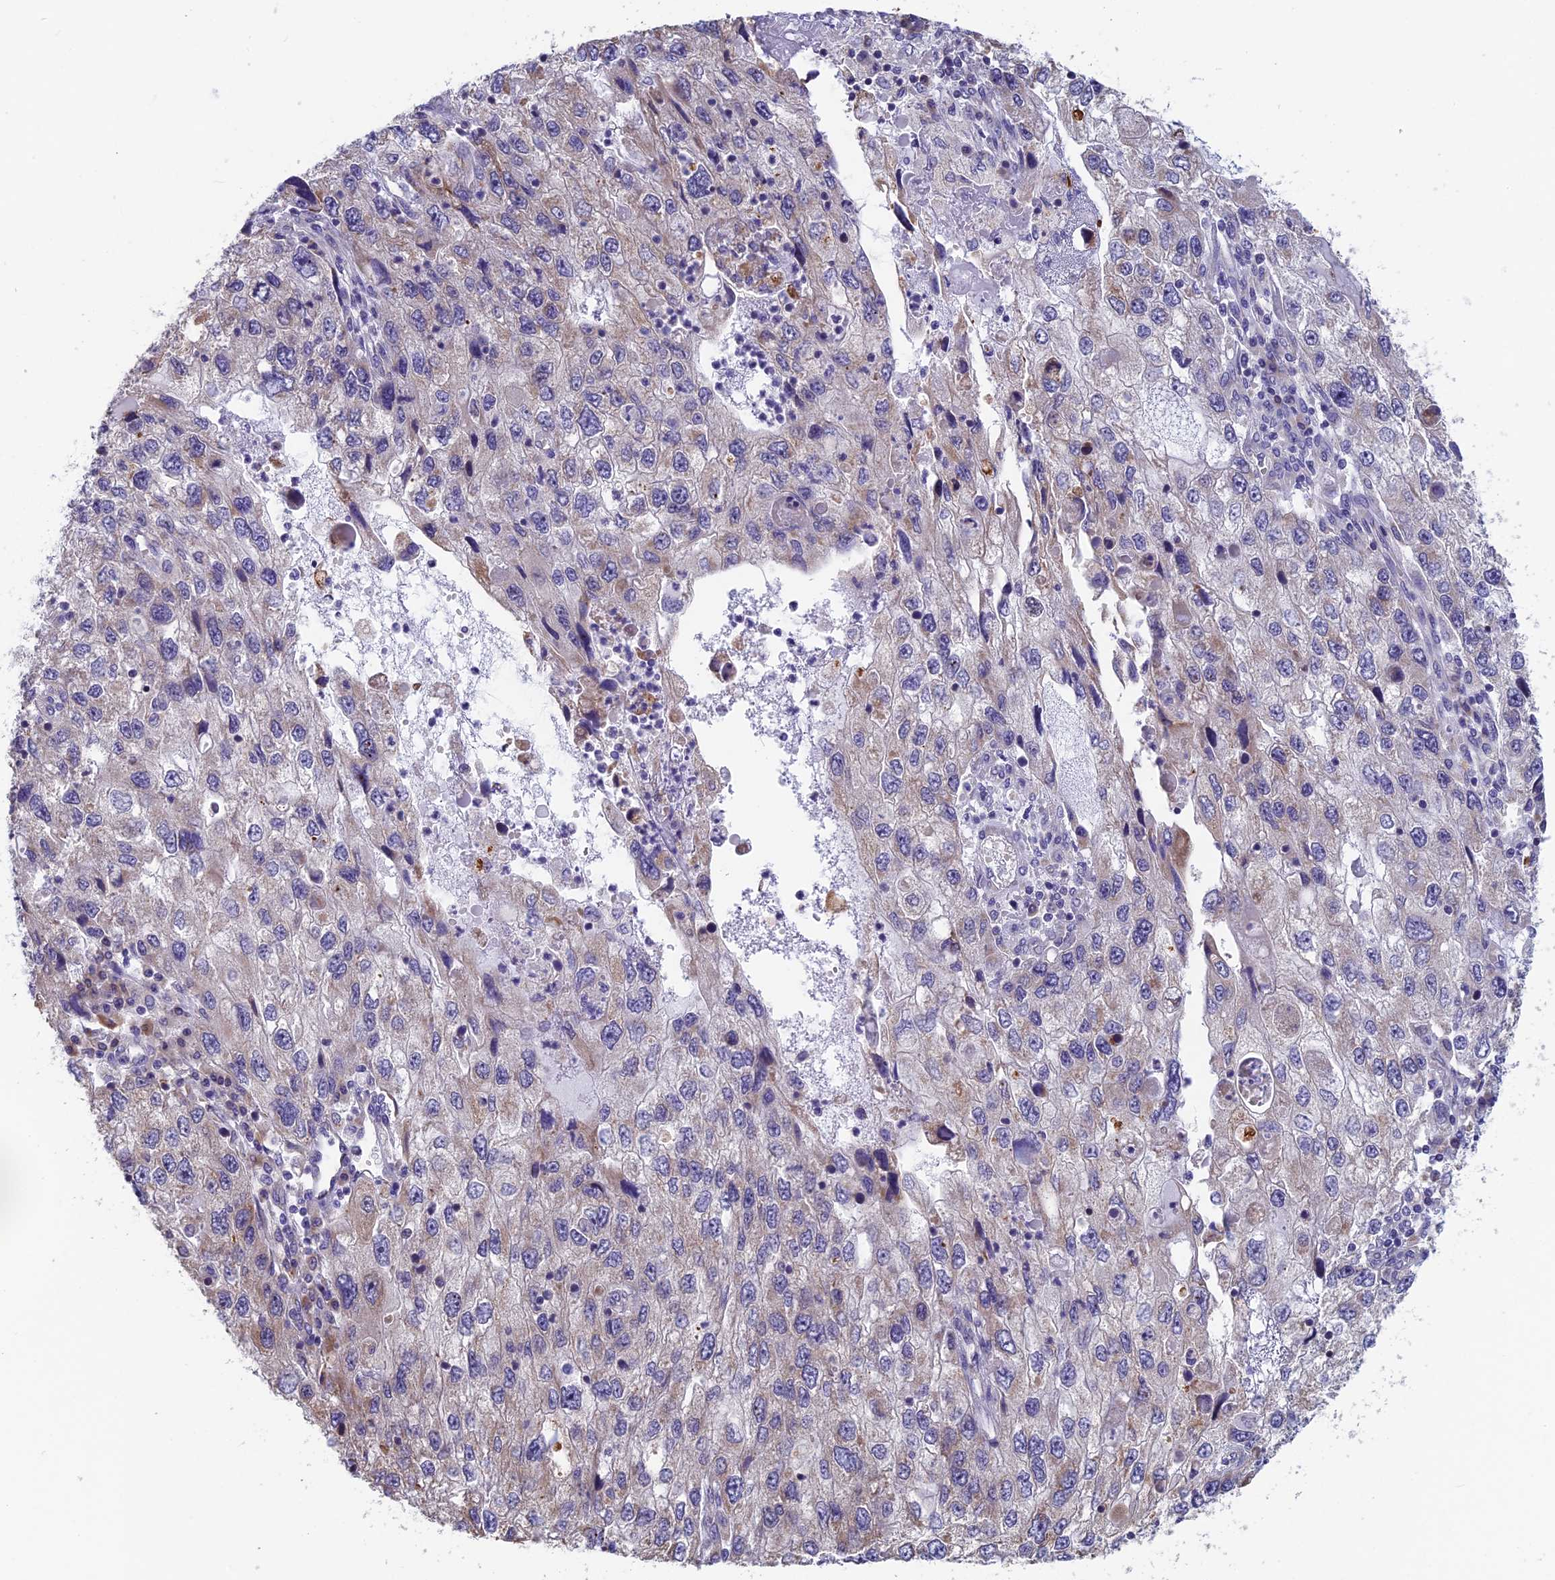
{"staining": {"intensity": "moderate", "quantity": "<25%", "location": "cytoplasmic/membranous"}, "tissue": "endometrial cancer", "cell_type": "Tumor cells", "image_type": "cancer", "snomed": [{"axis": "morphology", "description": "Adenocarcinoma, NOS"}, {"axis": "topography", "description": "Endometrium"}], "caption": "Protein analysis of endometrial adenocarcinoma tissue reveals moderate cytoplasmic/membranous staining in about <25% of tumor cells.", "gene": "MRI1", "patient": {"sex": "female", "age": 49}}